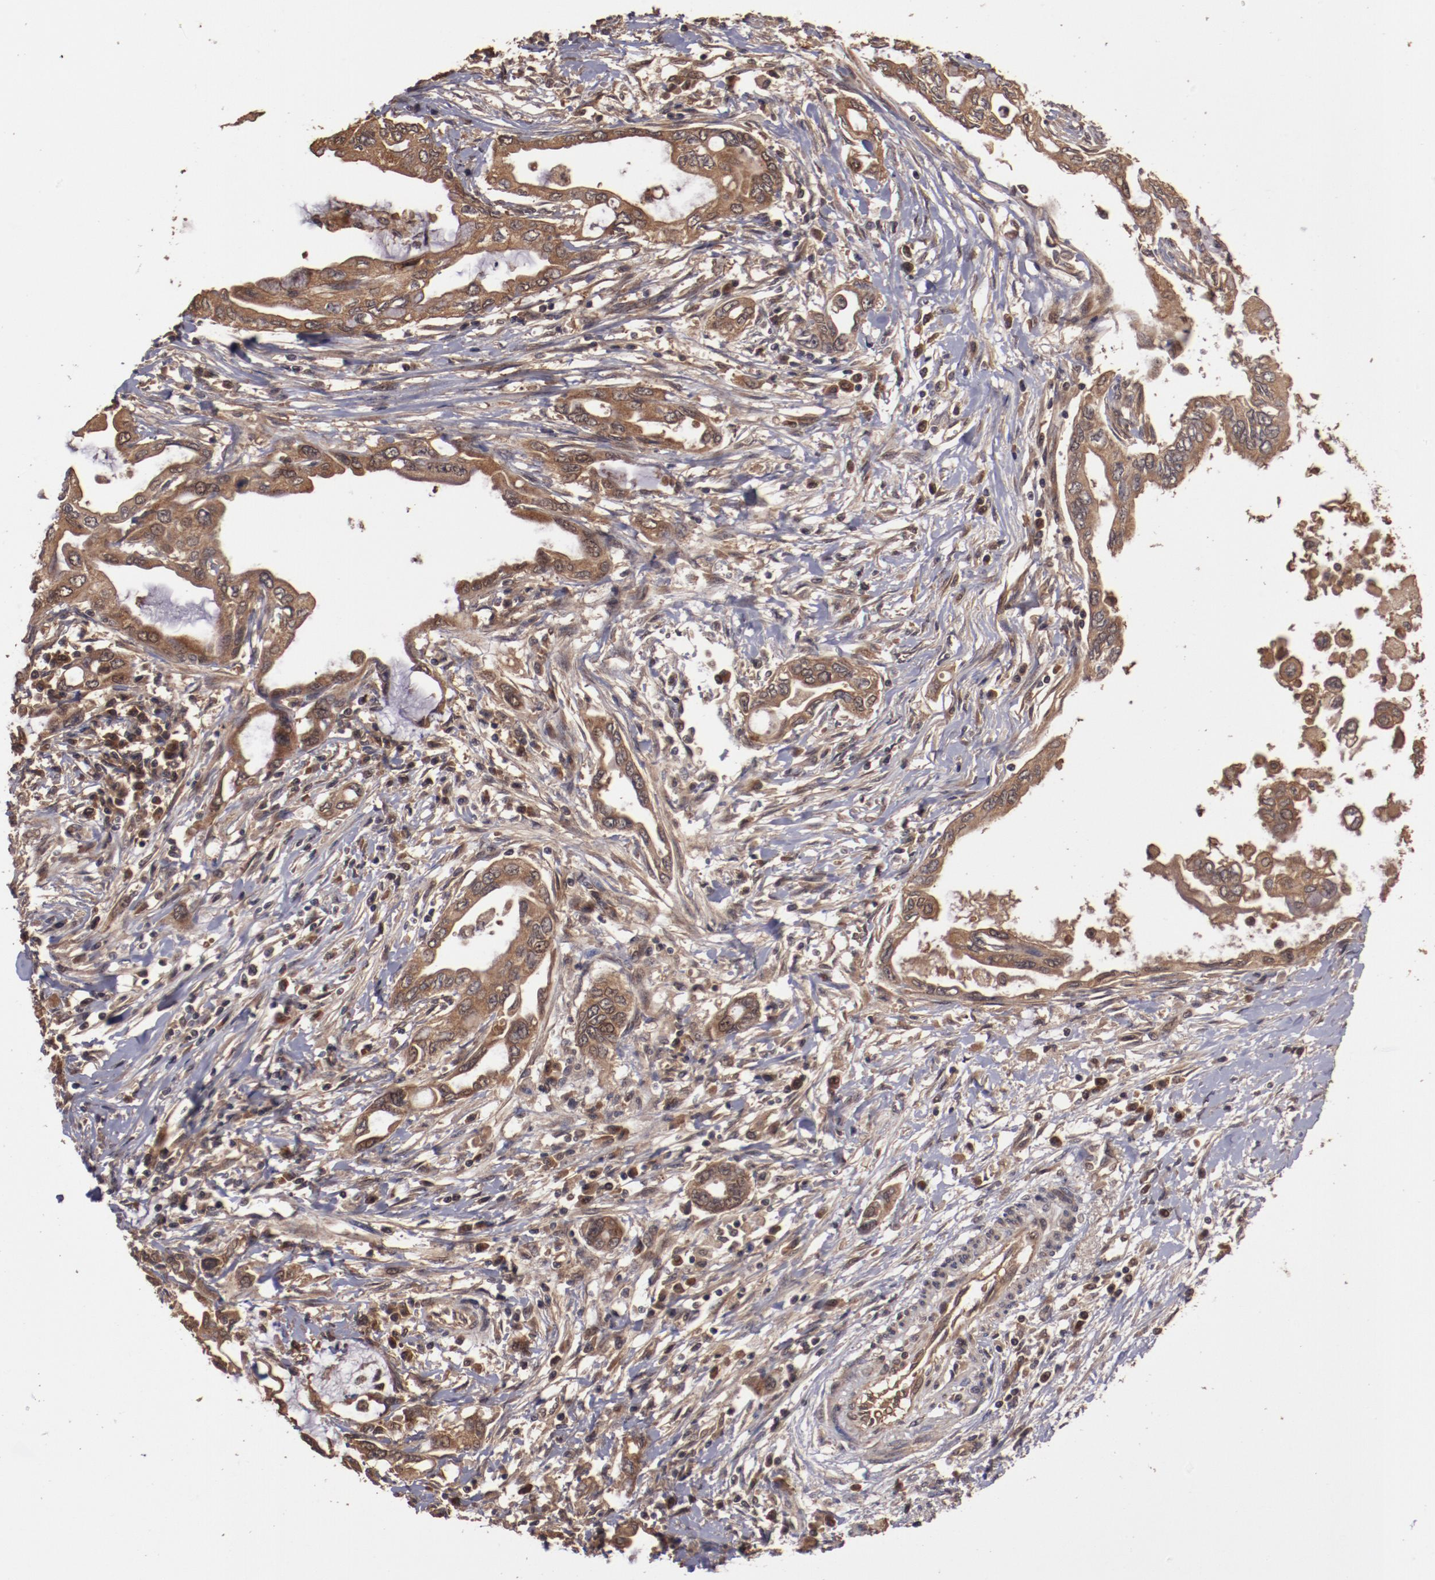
{"staining": {"intensity": "strong", "quantity": ">75%", "location": "cytoplasmic/membranous"}, "tissue": "pancreatic cancer", "cell_type": "Tumor cells", "image_type": "cancer", "snomed": [{"axis": "morphology", "description": "Adenocarcinoma, NOS"}, {"axis": "topography", "description": "Pancreas"}], "caption": "IHC staining of adenocarcinoma (pancreatic), which exhibits high levels of strong cytoplasmic/membranous expression in about >75% of tumor cells indicating strong cytoplasmic/membranous protein expression. The staining was performed using DAB (brown) for protein detection and nuclei were counterstained in hematoxylin (blue).", "gene": "TXNDC16", "patient": {"sex": "female", "age": 57}}